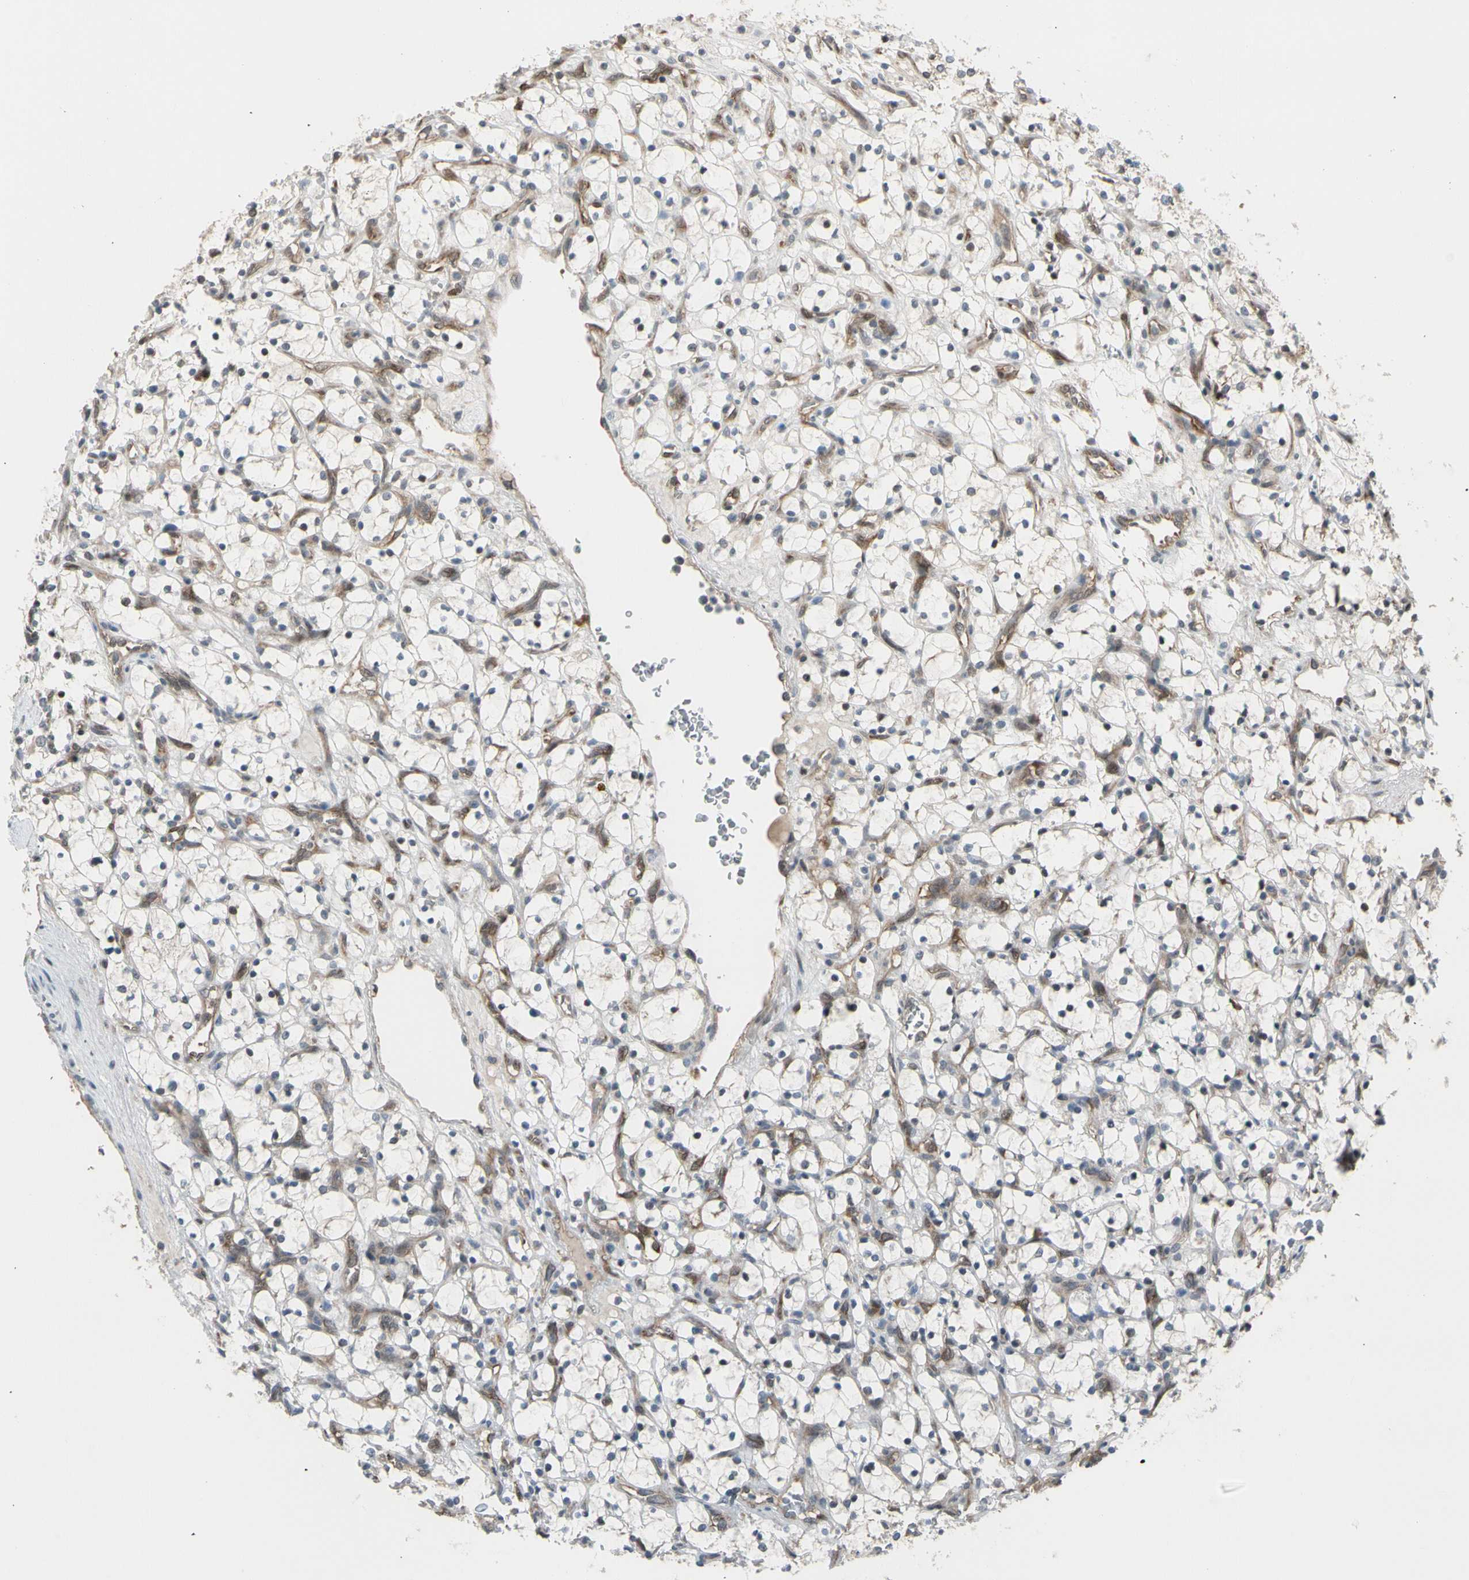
{"staining": {"intensity": "negative", "quantity": "none", "location": "none"}, "tissue": "renal cancer", "cell_type": "Tumor cells", "image_type": "cancer", "snomed": [{"axis": "morphology", "description": "Adenocarcinoma, NOS"}, {"axis": "topography", "description": "Kidney"}], "caption": "Immunohistochemistry (IHC) of human adenocarcinoma (renal) displays no staining in tumor cells.", "gene": "SVBP", "patient": {"sex": "female", "age": 69}}